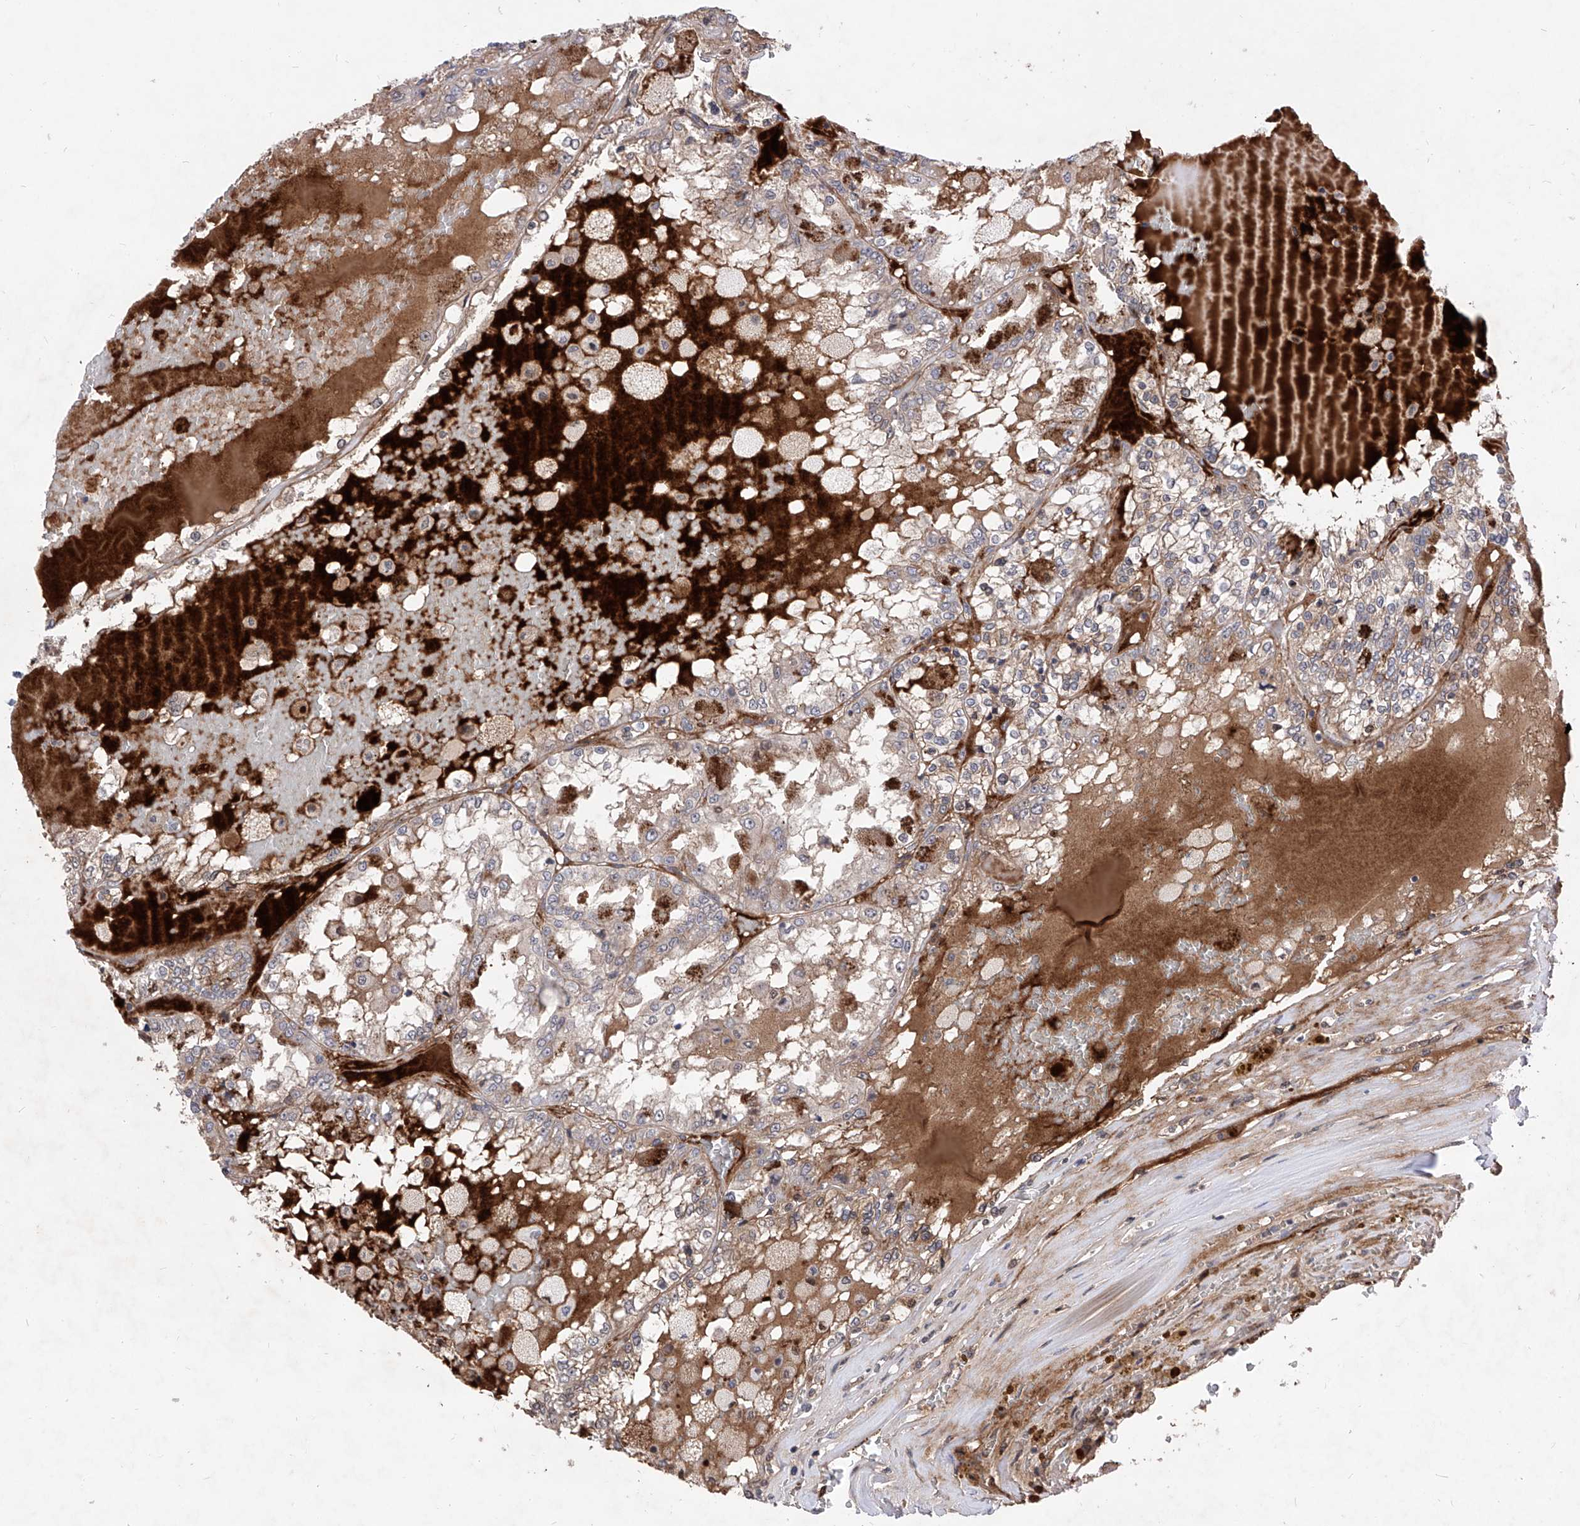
{"staining": {"intensity": "weak", "quantity": "25%-75%", "location": "cytoplasmic/membranous"}, "tissue": "renal cancer", "cell_type": "Tumor cells", "image_type": "cancer", "snomed": [{"axis": "morphology", "description": "Adenocarcinoma, NOS"}, {"axis": "topography", "description": "Kidney"}], "caption": "Weak cytoplasmic/membranous protein positivity is identified in approximately 25%-75% of tumor cells in renal cancer (adenocarcinoma). The staining was performed using DAB (3,3'-diaminobenzidine), with brown indicating positive protein expression. Nuclei are stained blue with hematoxylin.", "gene": "LGR4", "patient": {"sex": "female", "age": 56}}